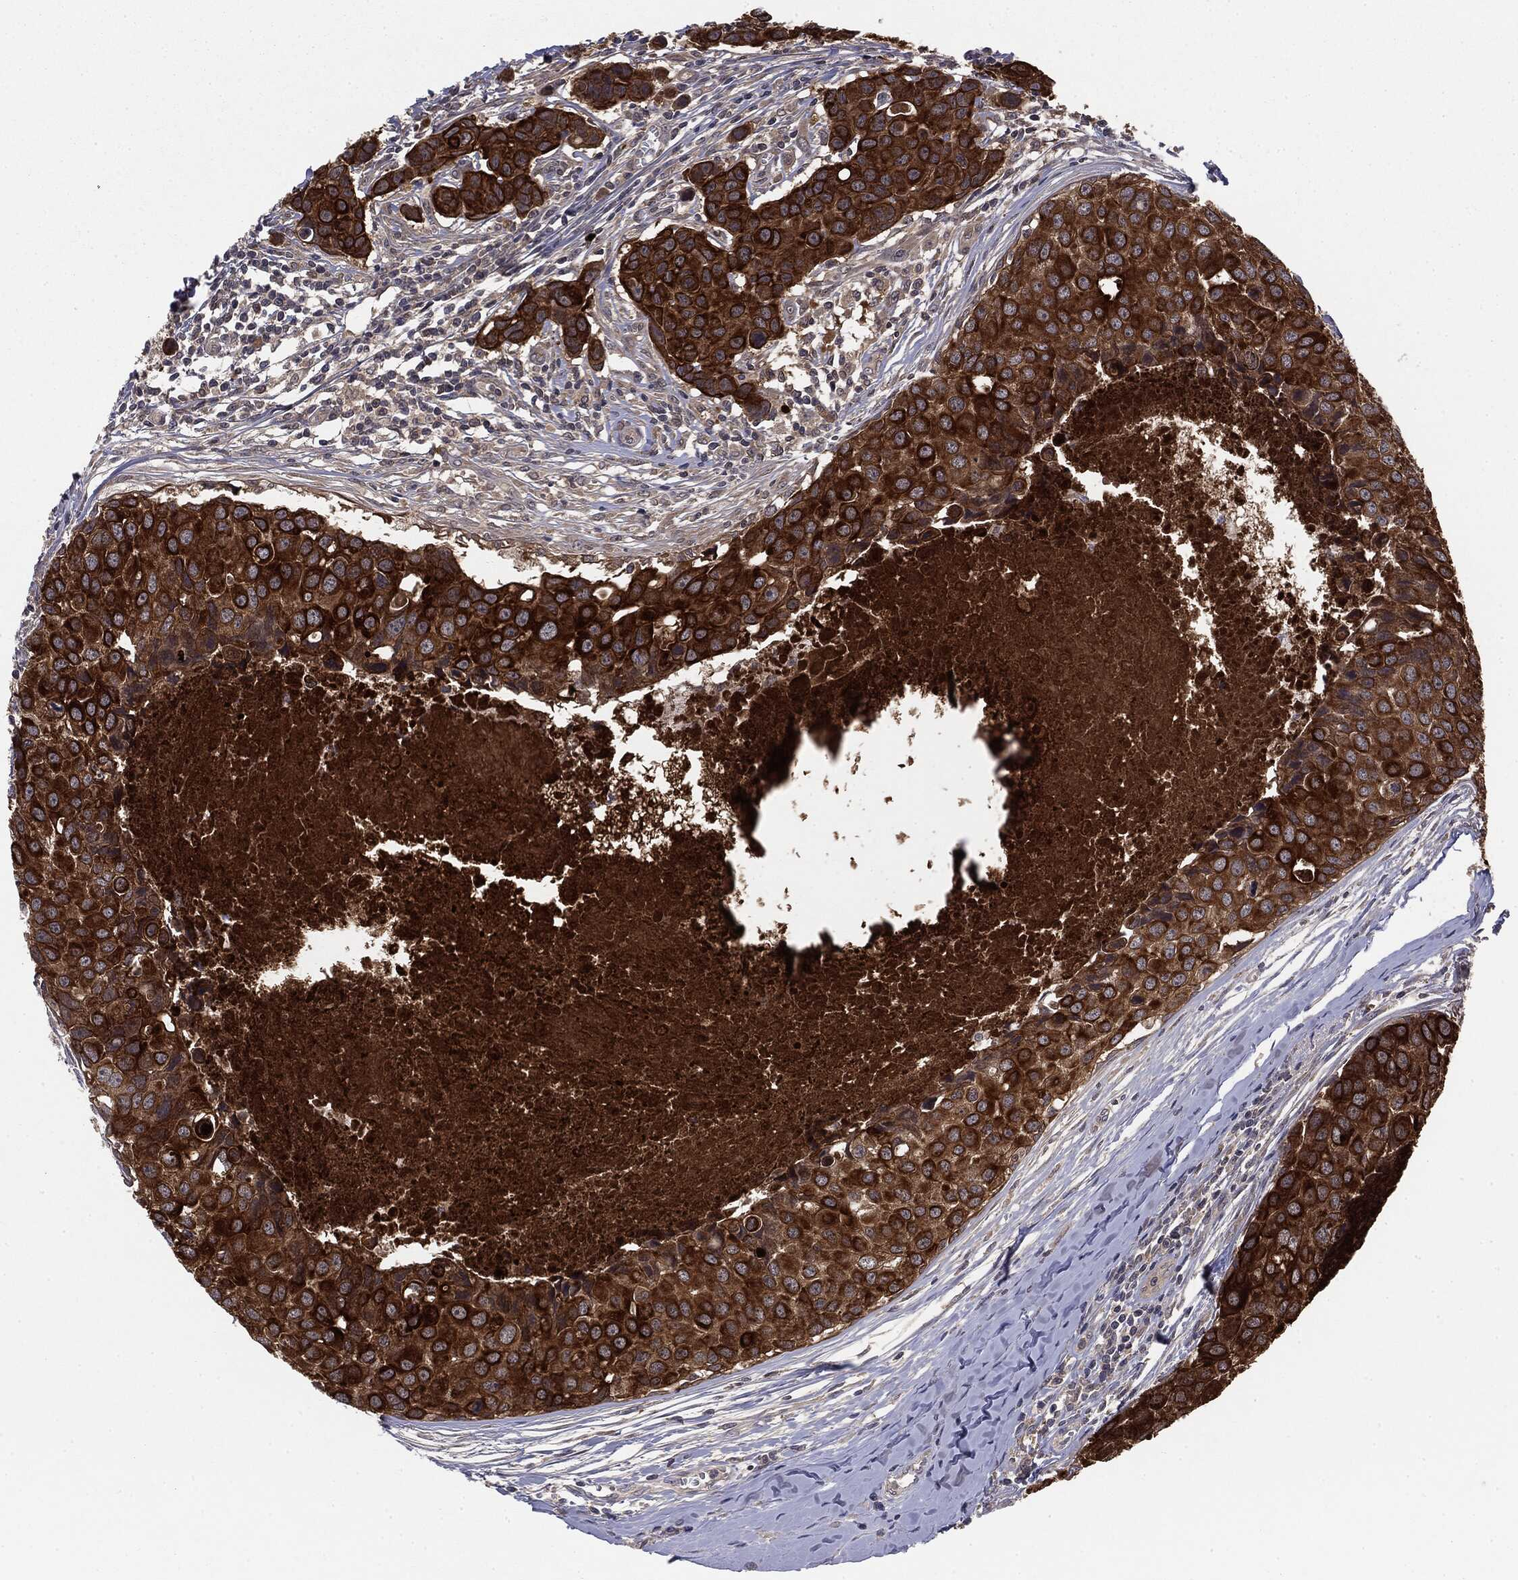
{"staining": {"intensity": "strong", "quantity": ">75%", "location": "cytoplasmic/membranous"}, "tissue": "breast cancer", "cell_type": "Tumor cells", "image_type": "cancer", "snomed": [{"axis": "morphology", "description": "Duct carcinoma"}, {"axis": "topography", "description": "Breast"}], "caption": "Breast intraductal carcinoma tissue displays strong cytoplasmic/membranous expression in about >75% of tumor cells (DAB IHC with brightfield microscopy, high magnification).", "gene": "KRT7", "patient": {"sex": "female", "age": 24}}